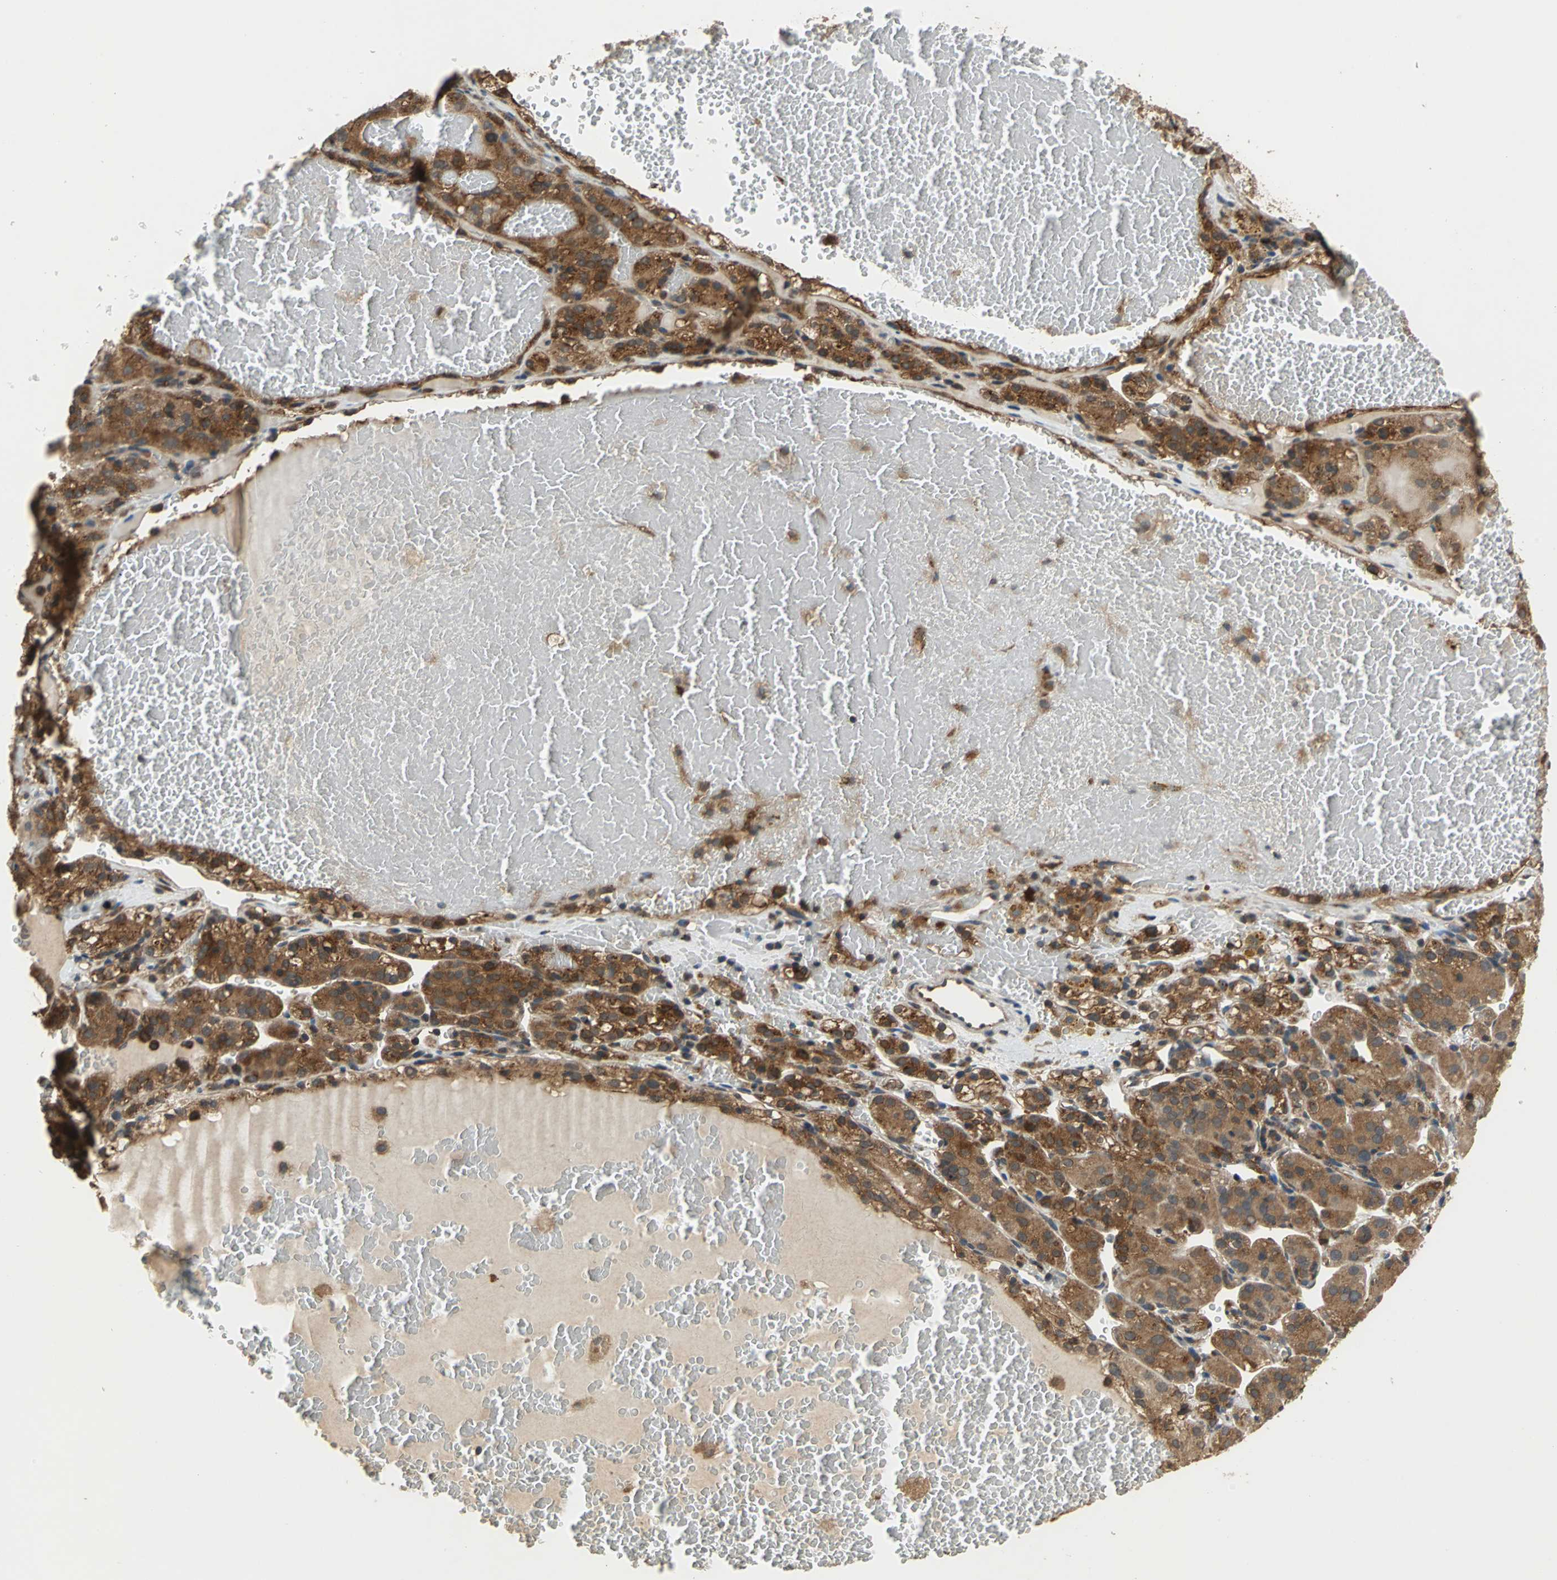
{"staining": {"intensity": "strong", "quantity": ">75%", "location": "cytoplasmic/membranous"}, "tissue": "renal cancer", "cell_type": "Tumor cells", "image_type": "cancer", "snomed": [{"axis": "morphology", "description": "Normal tissue, NOS"}, {"axis": "morphology", "description": "Adenocarcinoma, NOS"}, {"axis": "topography", "description": "Kidney"}], "caption": "Tumor cells reveal high levels of strong cytoplasmic/membranous staining in about >75% of cells in adenocarcinoma (renal).", "gene": "NFKBIE", "patient": {"sex": "male", "age": 61}}